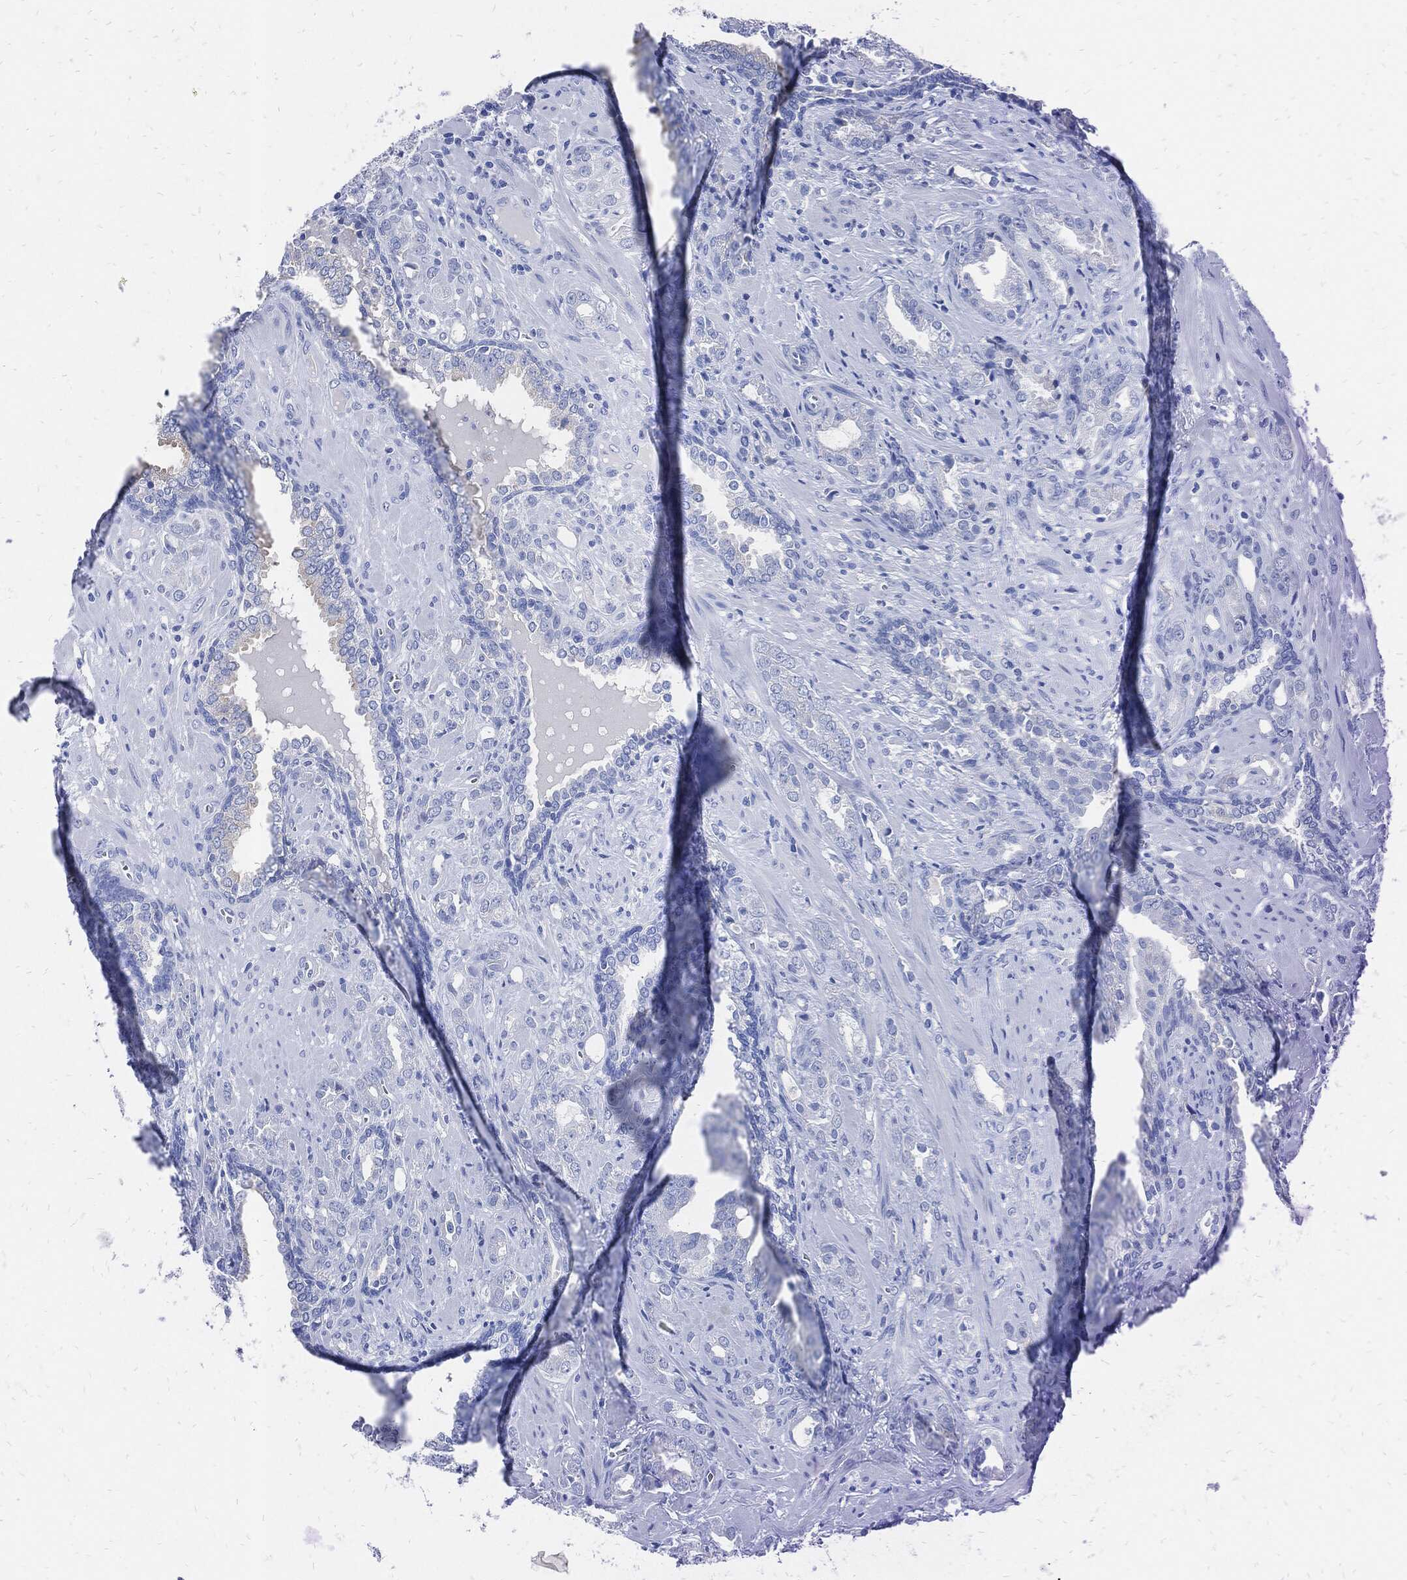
{"staining": {"intensity": "negative", "quantity": "none", "location": "none"}, "tissue": "prostate cancer", "cell_type": "Tumor cells", "image_type": "cancer", "snomed": [{"axis": "morphology", "description": "Adenocarcinoma, NOS"}, {"axis": "topography", "description": "Prostate"}], "caption": "Tumor cells show no significant expression in prostate adenocarcinoma. Brightfield microscopy of IHC stained with DAB (brown) and hematoxylin (blue), captured at high magnification.", "gene": "FABP4", "patient": {"sex": "male", "age": 57}}